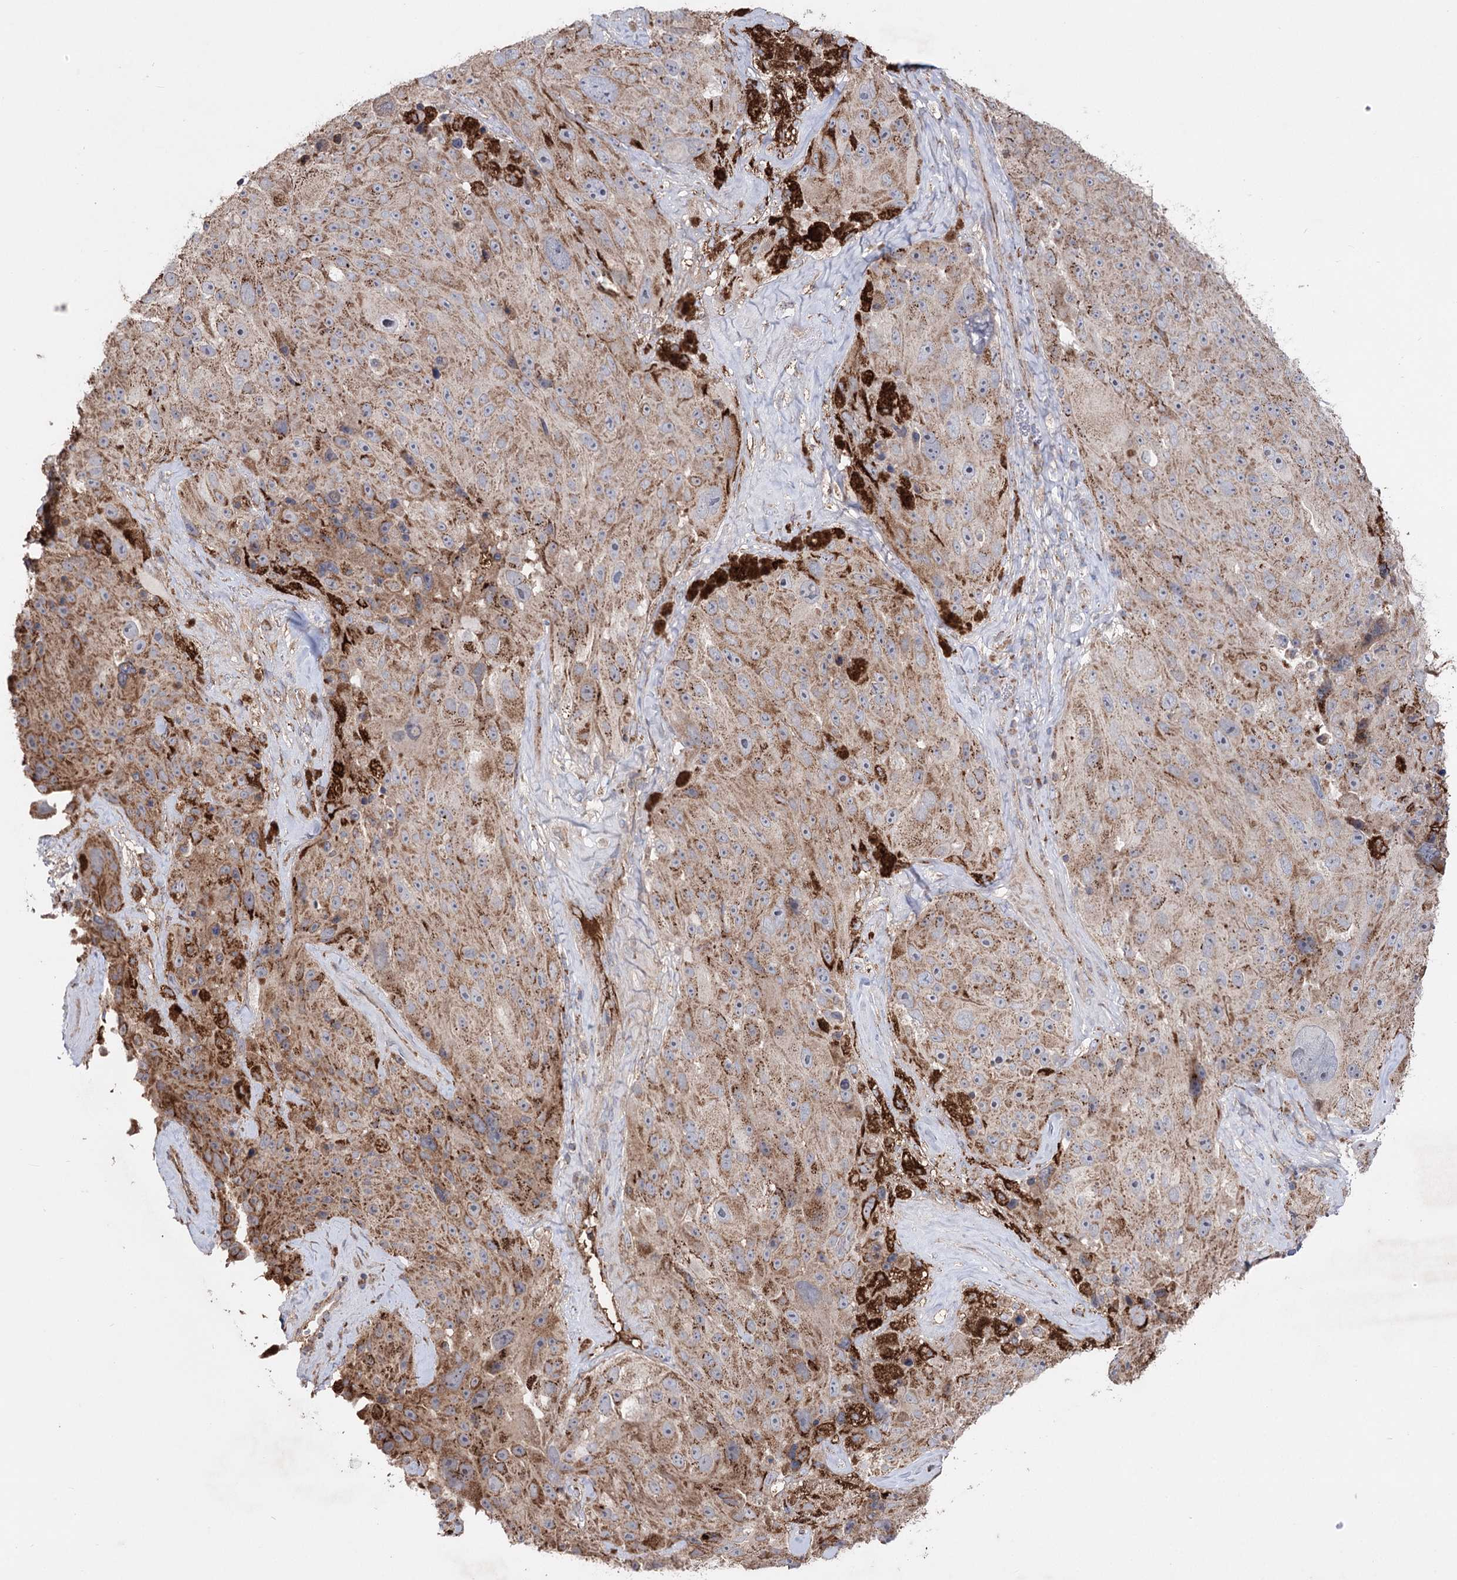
{"staining": {"intensity": "moderate", "quantity": "25%-75%", "location": "cytoplasmic/membranous"}, "tissue": "melanoma", "cell_type": "Tumor cells", "image_type": "cancer", "snomed": [{"axis": "morphology", "description": "Malignant melanoma, Metastatic site"}, {"axis": "topography", "description": "Lymph node"}], "caption": "This photomicrograph shows immunohistochemistry (IHC) staining of melanoma, with medium moderate cytoplasmic/membranous positivity in about 25%-75% of tumor cells.", "gene": "ARHGAP20", "patient": {"sex": "male", "age": 62}}